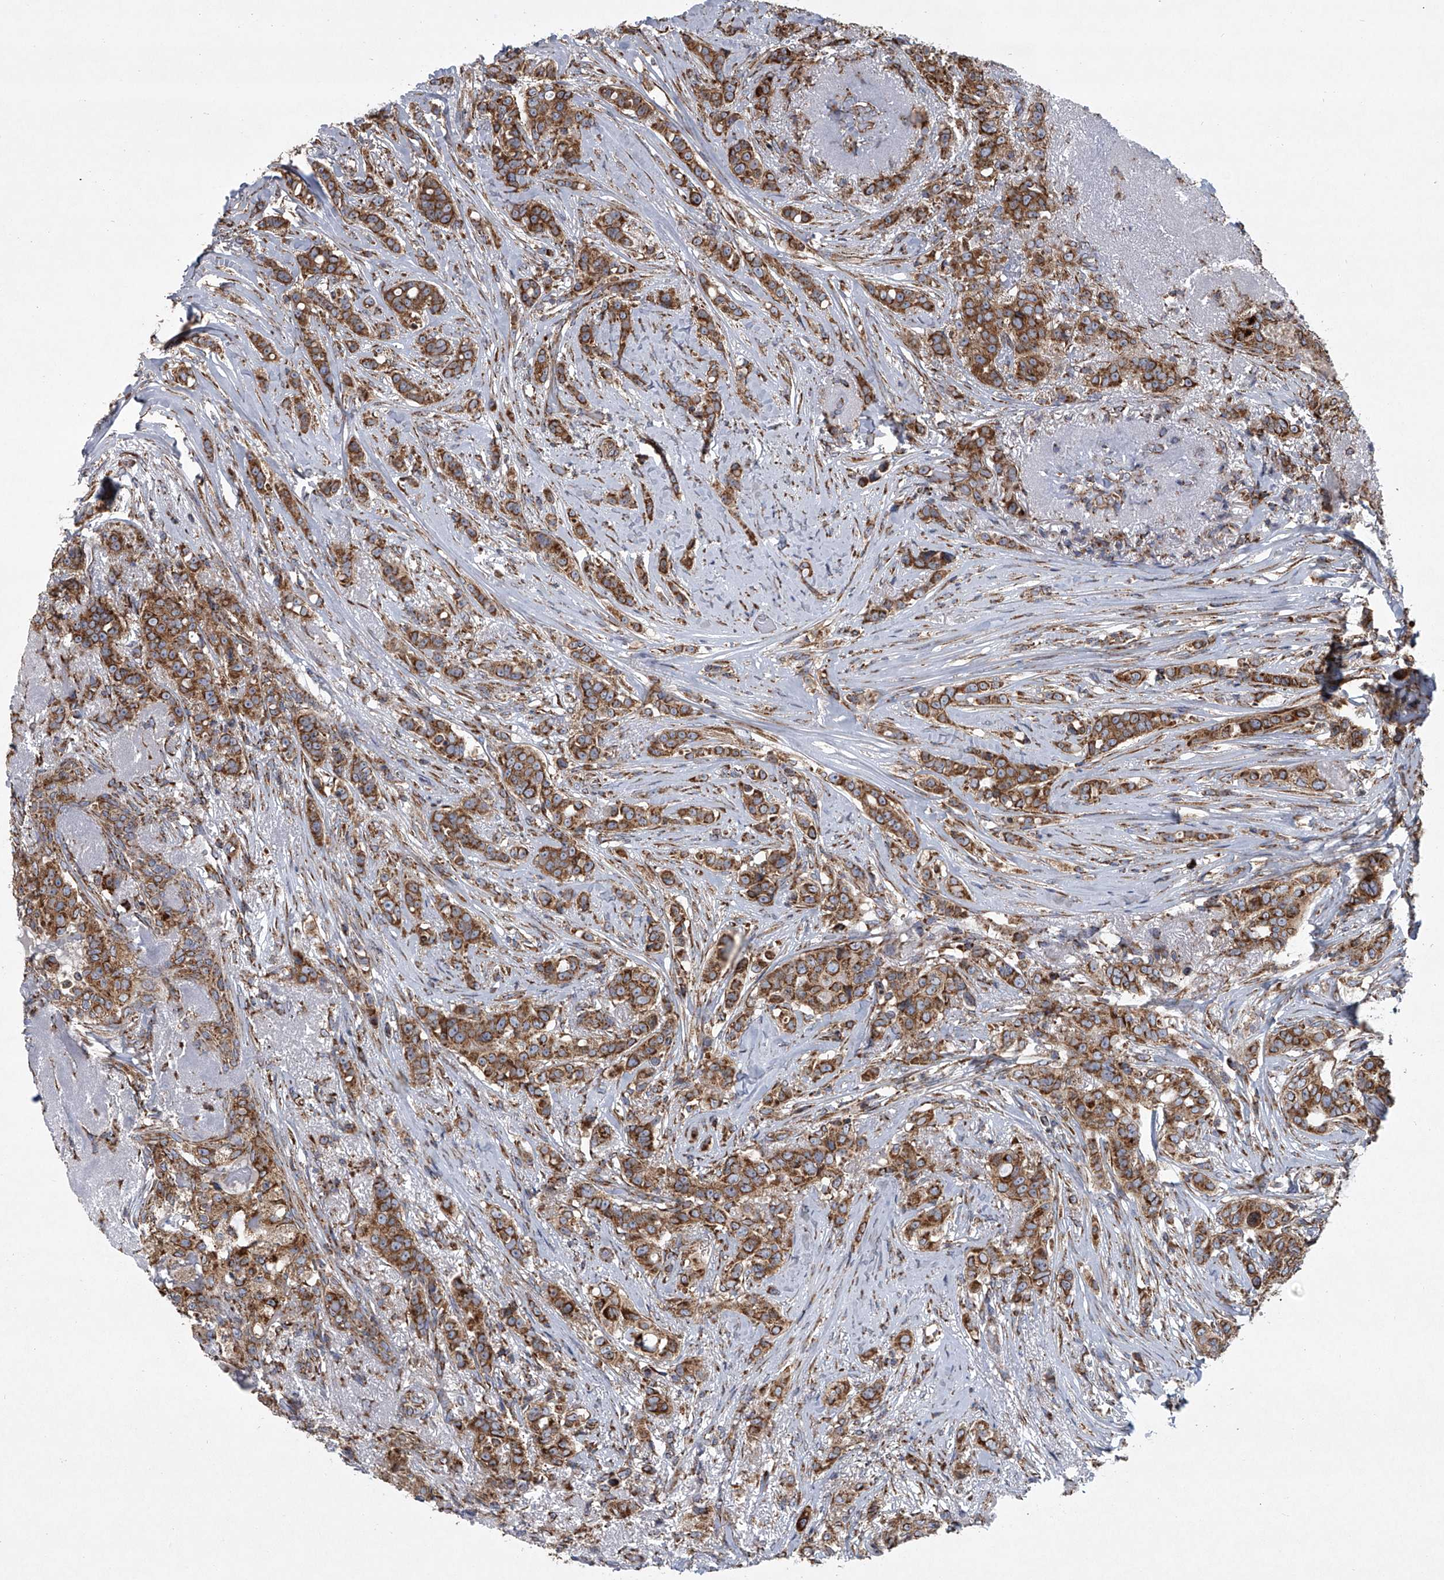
{"staining": {"intensity": "strong", "quantity": ">75%", "location": "cytoplasmic/membranous"}, "tissue": "breast cancer", "cell_type": "Tumor cells", "image_type": "cancer", "snomed": [{"axis": "morphology", "description": "Lobular carcinoma"}, {"axis": "topography", "description": "Breast"}], "caption": "Breast cancer stained with DAB IHC exhibits high levels of strong cytoplasmic/membranous positivity in approximately >75% of tumor cells.", "gene": "ZC3H15", "patient": {"sex": "female", "age": 51}}